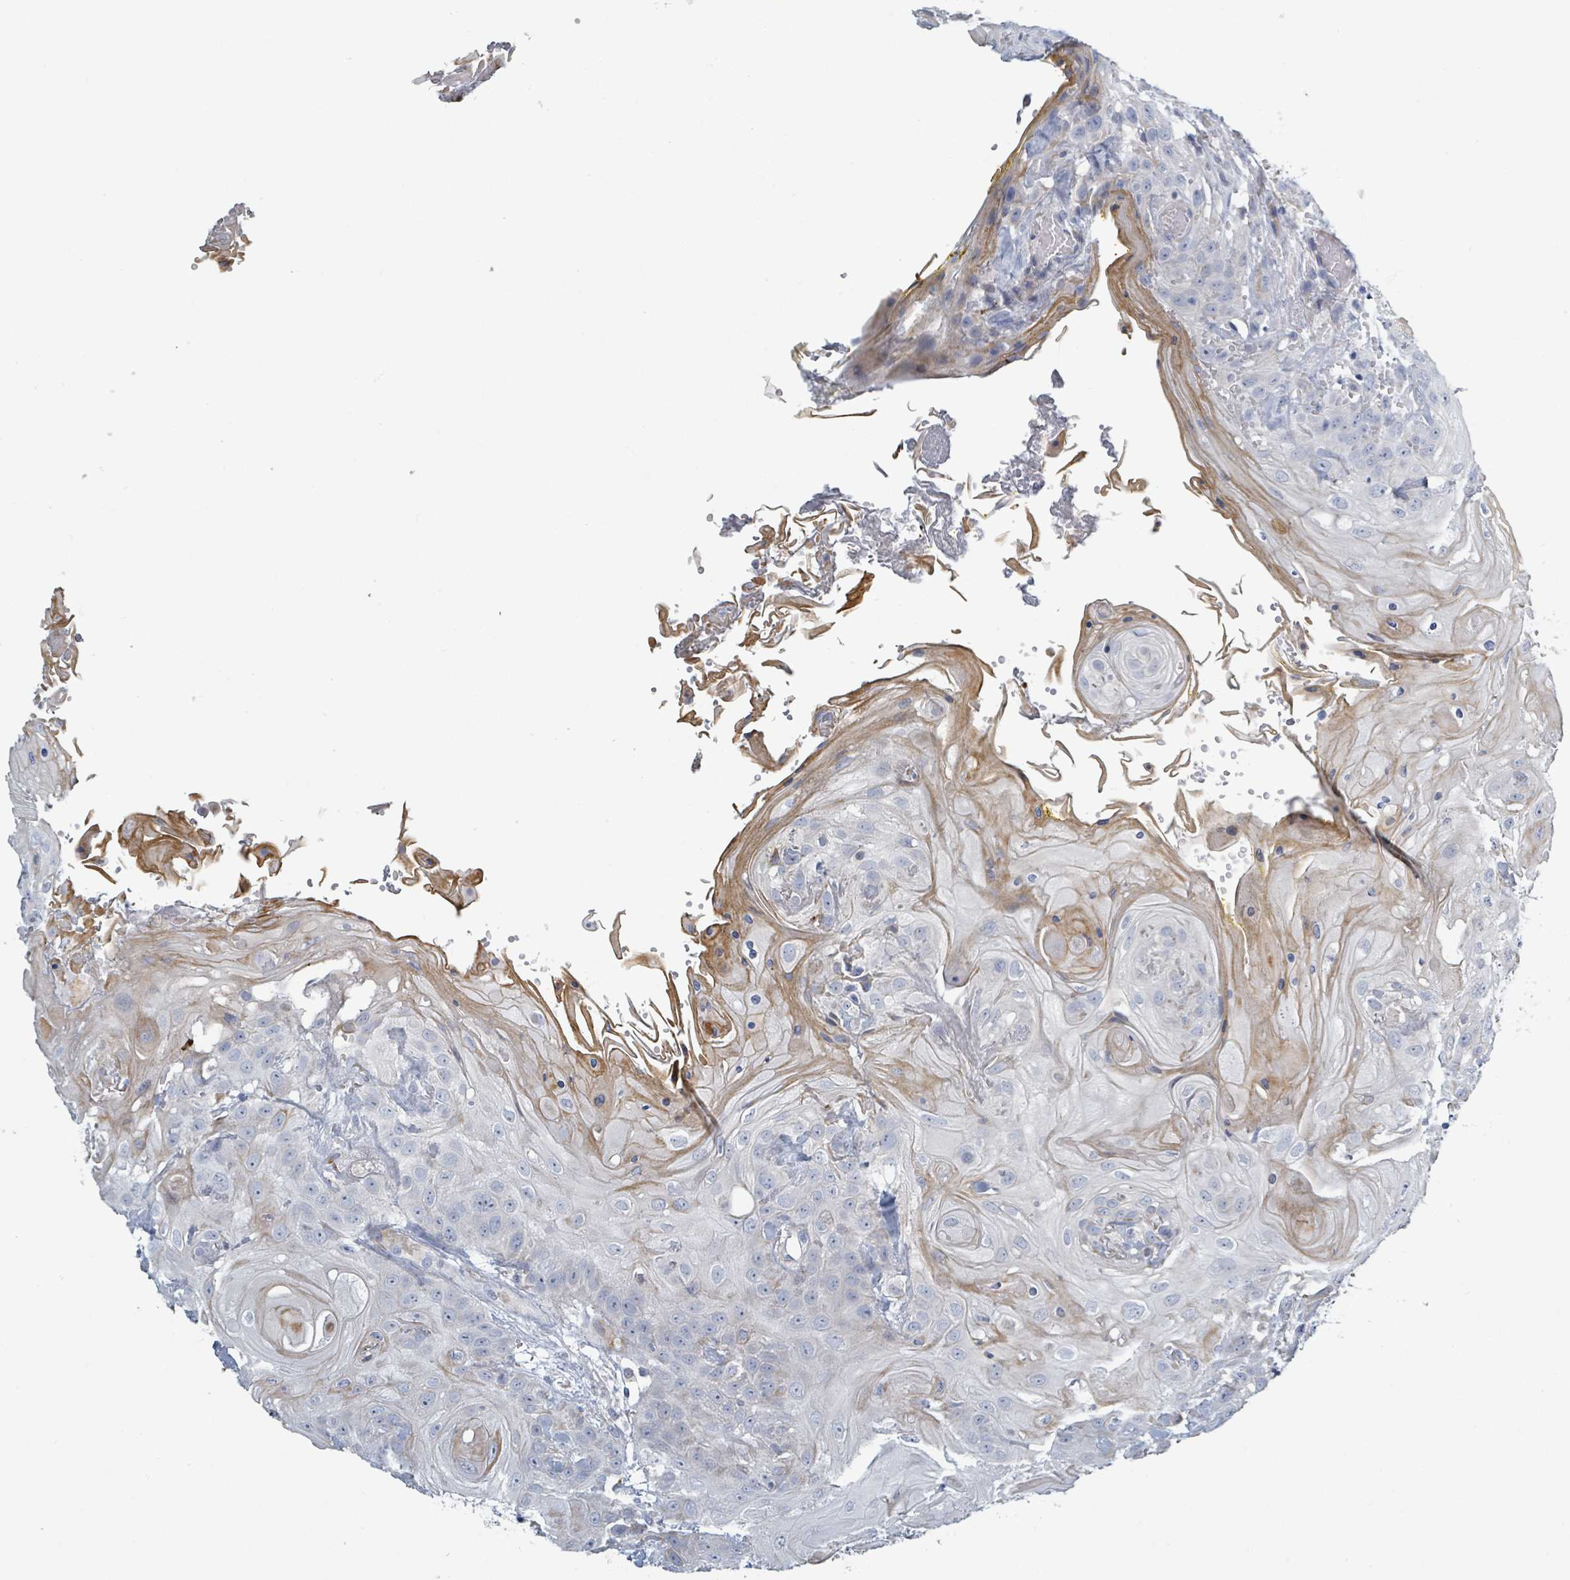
{"staining": {"intensity": "negative", "quantity": "none", "location": "none"}, "tissue": "head and neck cancer", "cell_type": "Tumor cells", "image_type": "cancer", "snomed": [{"axis": "morphology", "description": "Squamous cell carcinoma, NOS"}, {"axis": "topography", "description": "Head-Neck"}], "caption": "This is an immunohistochemistry micrograph of human head and neck cancer (squamous cell carcinoma). There is no staining in tumor cells.", "gene": "RAB33B", "patient": {"sex": "female", "age": 43}}